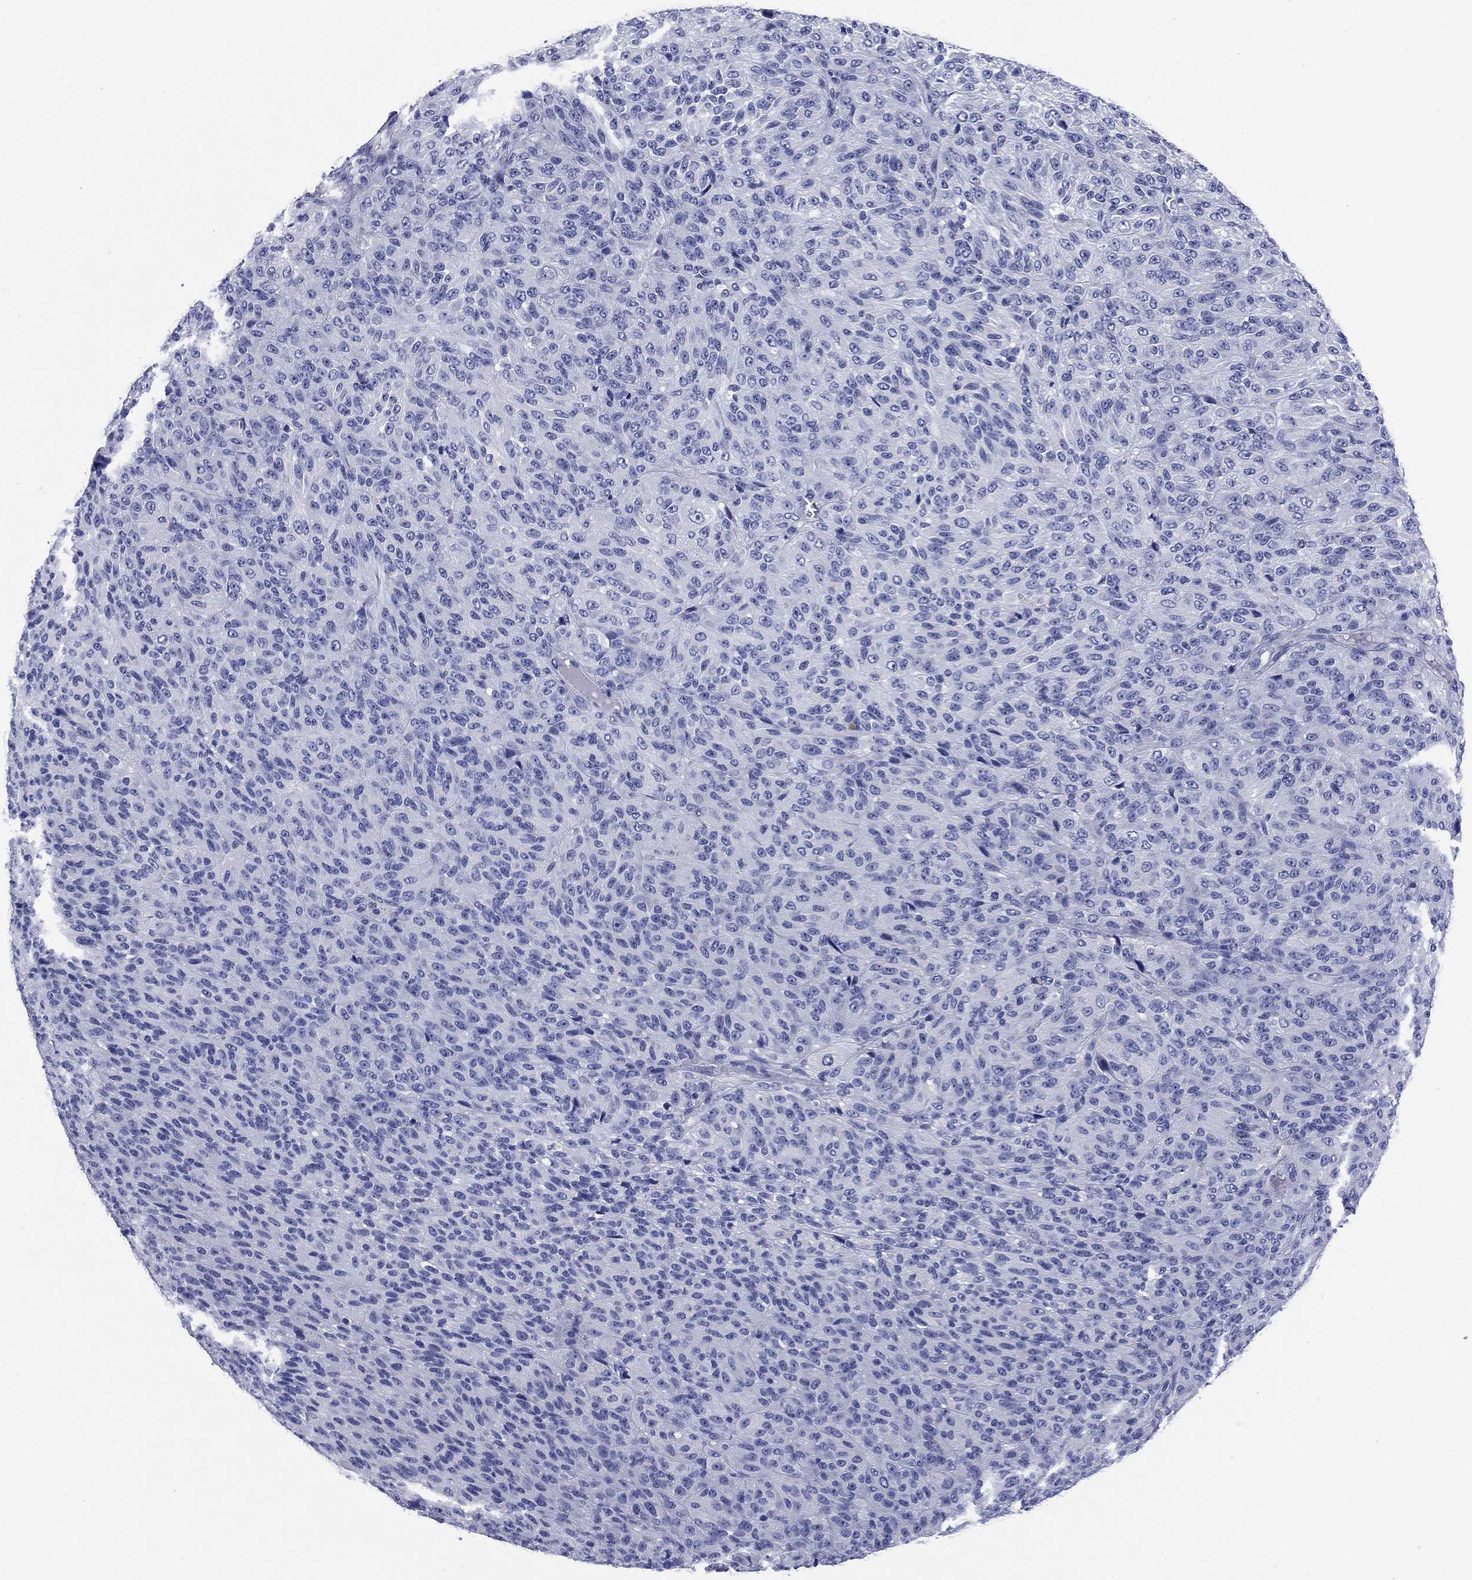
{"staining": {"intensity": "negative", "quantity": "none", "location": "none"}, "tissue": "melanoma", "cell_type": "Tumor cells", "image_type": "cancer", "snomed": [{"axis": "morphology", "description": "Malignant melanoma, Metastatic site"}, {"axis": "topography", "description": "Brain"}], "caption": "Immunohistochemistry (IHC) image of neoplastic tissue: malignant melanoma (metastatic site) stained with DAB (3,3'-diaminobenzidine) exhibits no significant protein staining in tumor cells.", "gene": "KCNH1", "patient": {"sex": "female", "age": 56}}